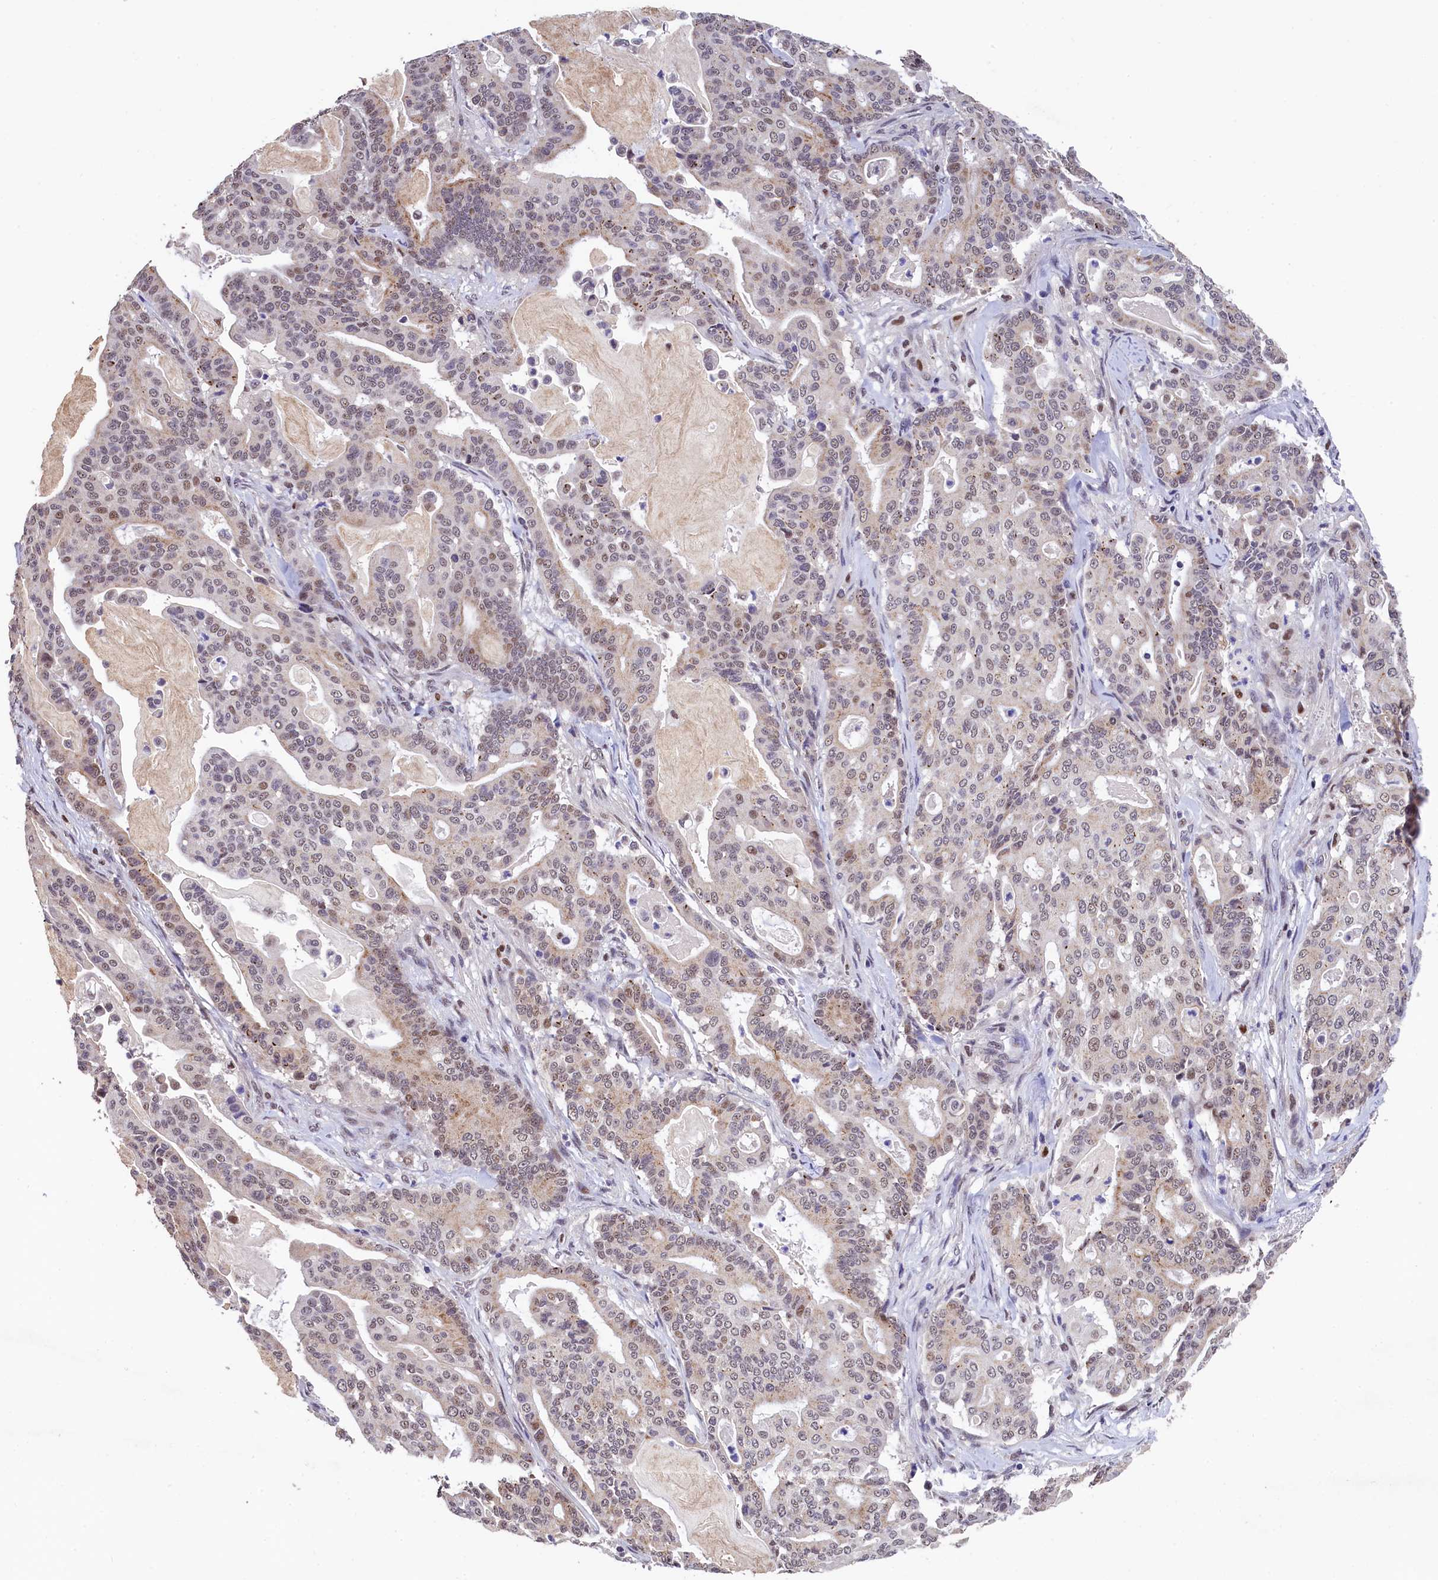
{"staining": {"intensity": "weak", "quantity": "25%-75%", "location": "cytoplasmic/membranous,nuclear"}, "tissue": "pancreatic cancer", "cell_type": "Tumor cells", "image_type": "cancer", "snomed": [{"axis": "morphology", "description": "Adenocarcinoma, NOS"}, {"axis": "topography", "description": "Pancreas"}], "caption": "A brown stain labels weak cytoplasmic/membranous and nuclear staining of a protein in human pancreatic adenocarcinoma tumor cells.", "gene": "HECTD4", "patient": {"sex": "male", "age": 63}}